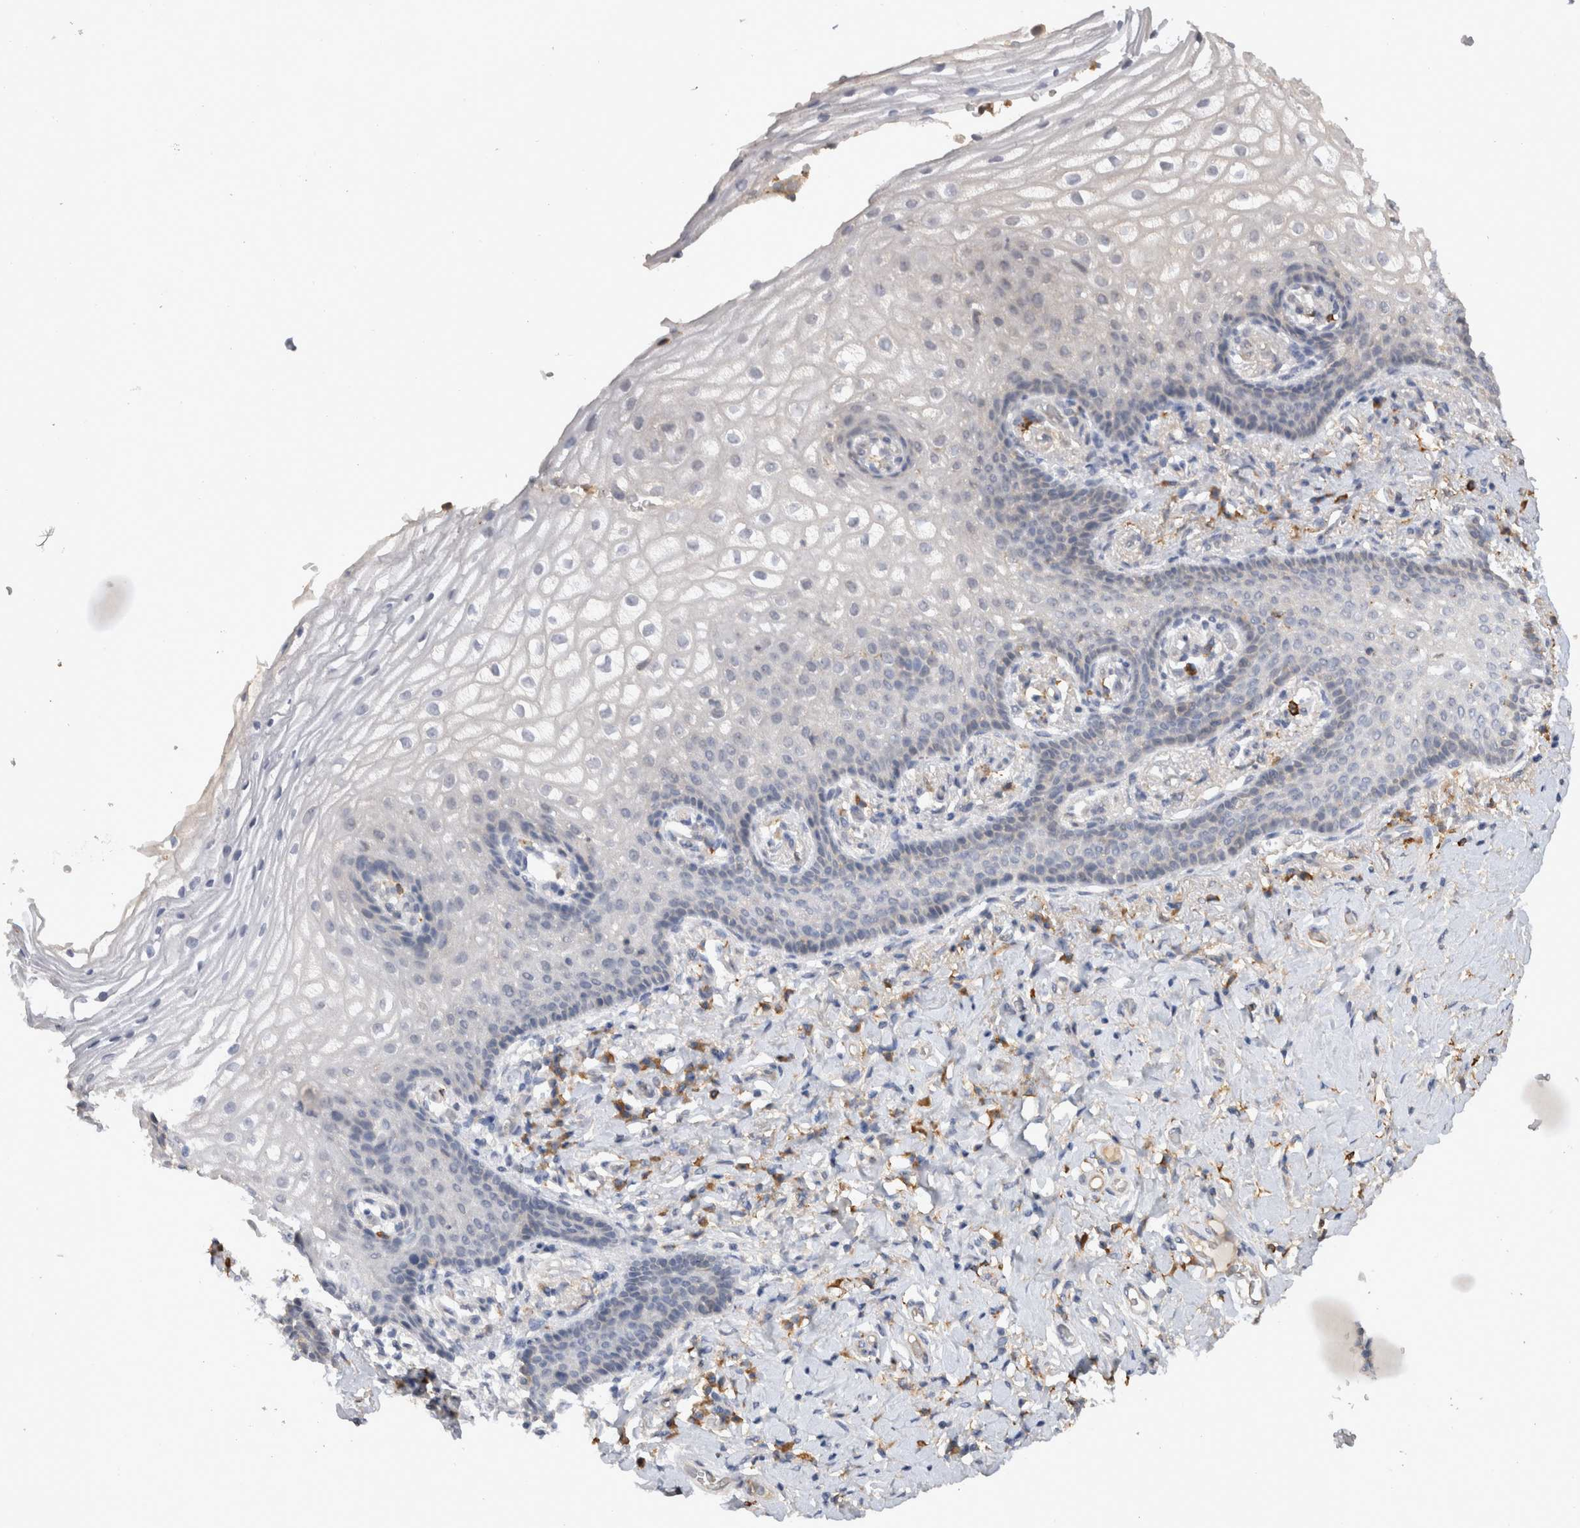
{"staining": {"intensity": "negative", "quantity": "none", "location": "none"}, "tissue": "vagina", "cell_type": "Squamous epithelial cells", "image_type": "normal", "snomed": [{"axis": "morphology", "description": "Normal tissue, NOS"}, {"axis": "topography", "description": "Vagina"}], "caption": "Immunohistochemistry (IHC) image of benign vagina: human vagina stained with DAB (3,3'-diaminobenzidine) exhibits no significant protein expression in squamous epithelial cells.", "gene": "VSIG4", "patient": {"sex": "female", "age": 60}}